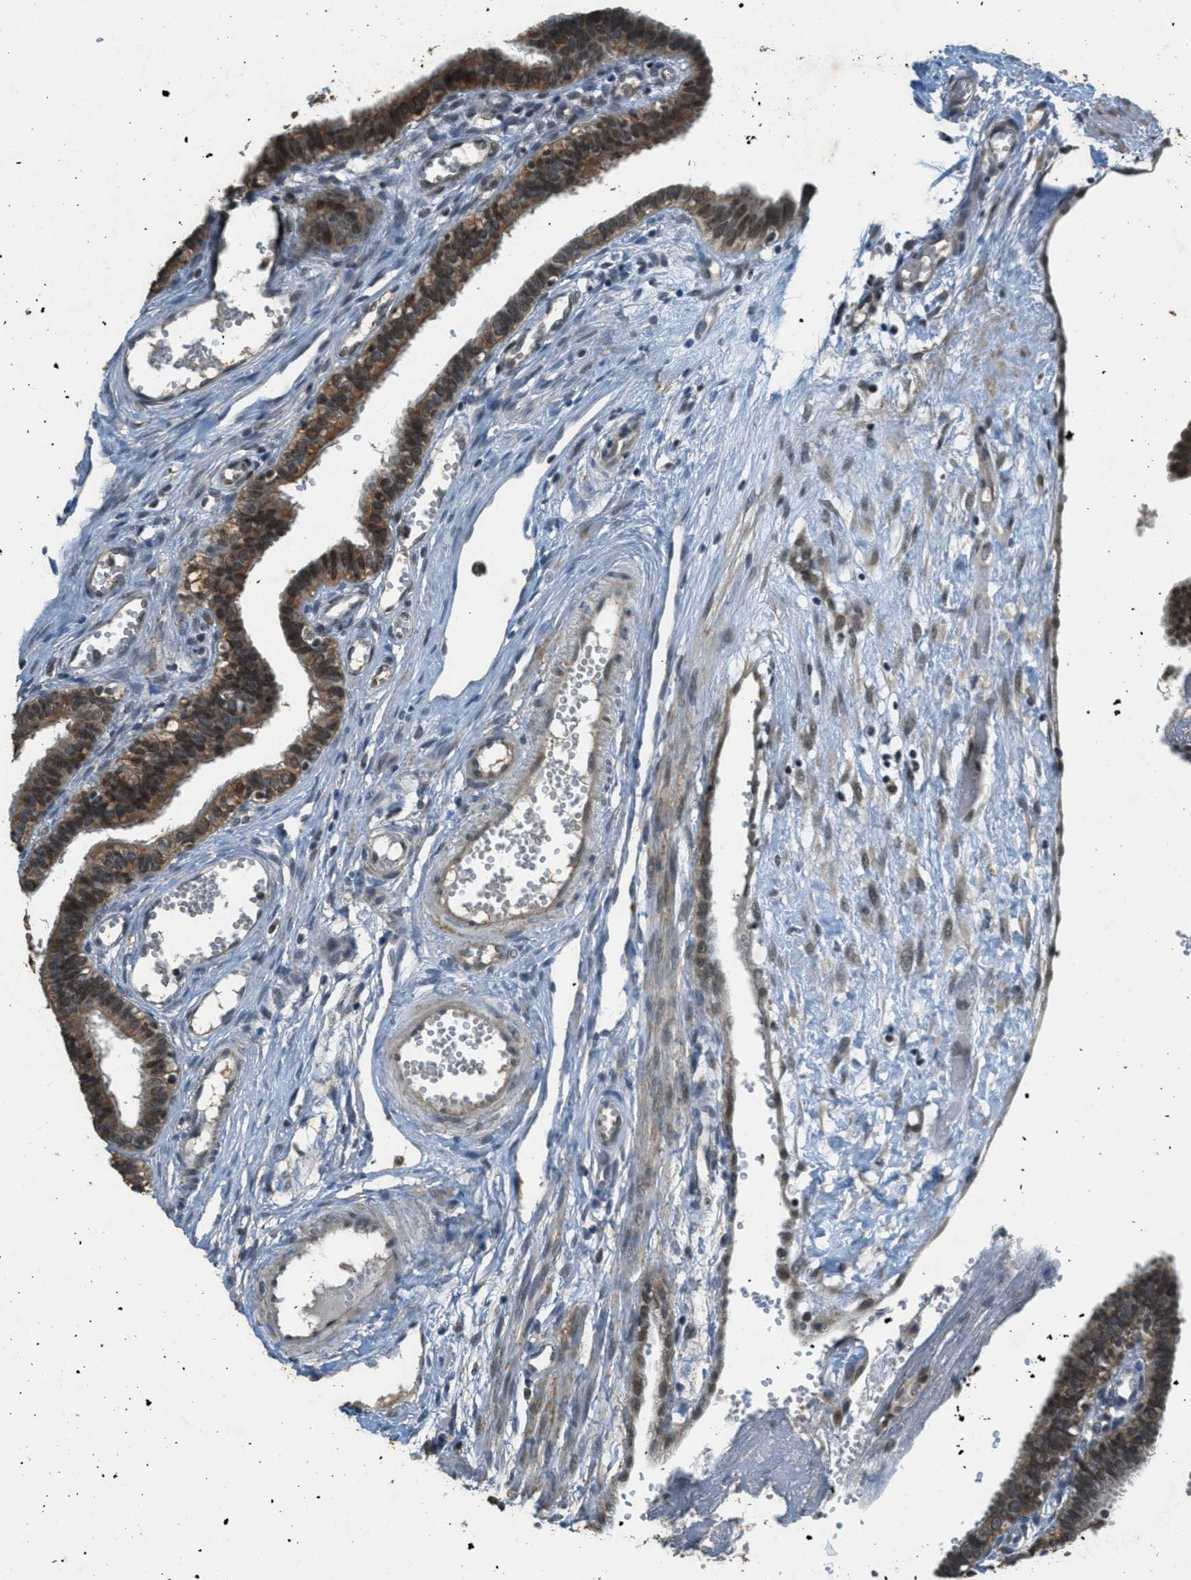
{"staining": {"intensity": "moderate", "quantity": ">75%", "location": "cytoplasmic/membranous,nuclear"}, "tissue": "fallopian tube", "cell_type": "Glandular cells", "image_type": "normal", "snomed": [{"axis": "morphology", "description": "Normal tissue, NOS"}, {"axis": "topography", "description": "Fallopian tube"}, {"axis": "topography", "description": "Placenta"}], "caption": "Moderate cytoplasmic/membranous,nuclear protein positivity is seen in approximately >75% of glandular cells in fallopian tube.", "gene": "TCF20", "patient": {"sex": "female", "age": 34}}